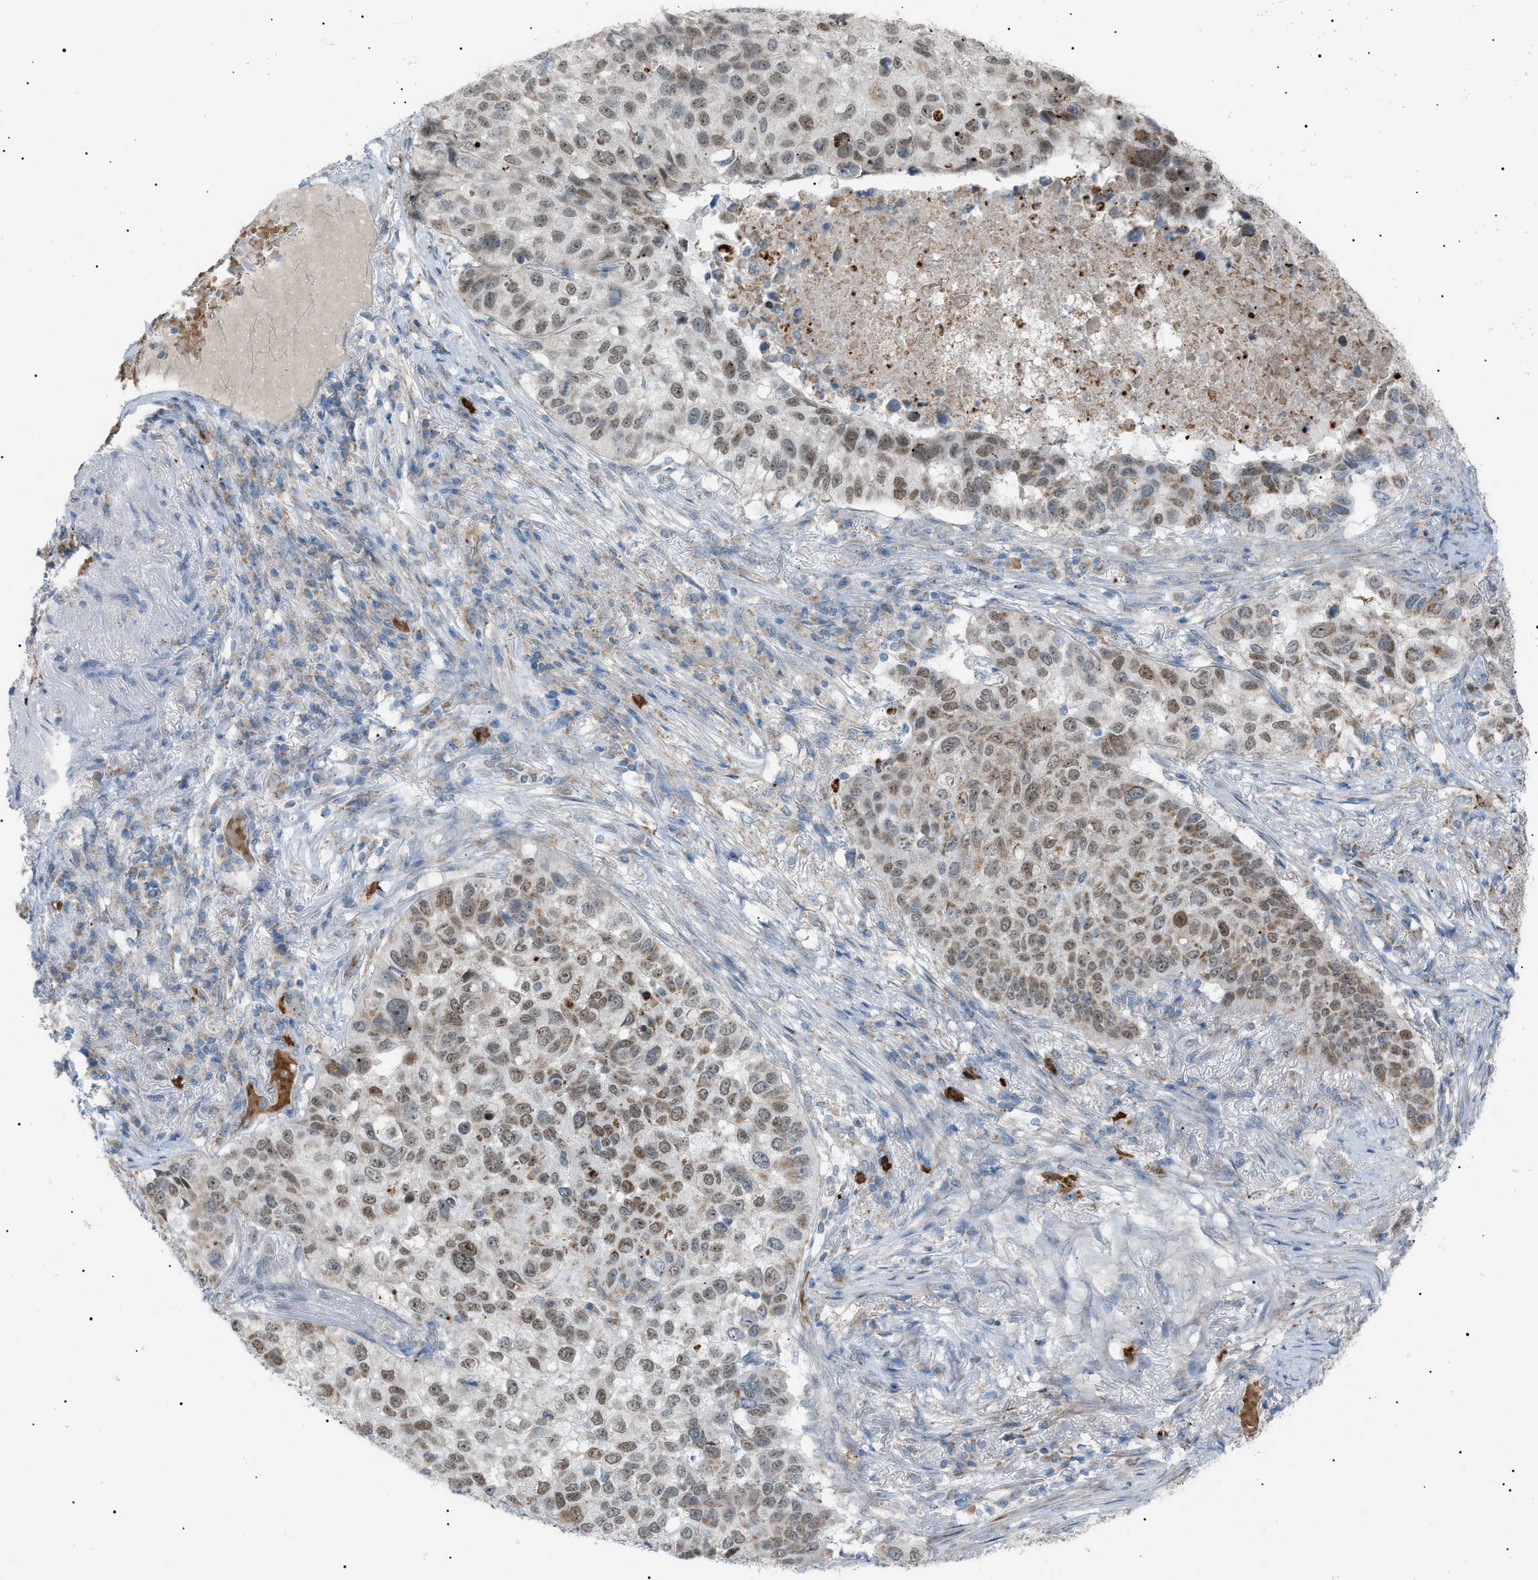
{"staining": {"intensity": "moderate", "quantity": ">75%", "location": "nuclear"}, "tissue": "lung cancer", "cell_type": "Tumor cells", "image_type": "cancer", "snomed": [{"axis": "morphology", "description": "Squamous cell carcinoma, NOS"}, {"axis": "topography", "description": "Lung"}], "caption": "Immunohistochemistry (IHC) histopathology image of neoplastic tissue: squamous cell carcinoma (lung) stained using IHC displays medium levels of moderate protein expression localized specifically in the nuclear of tumor cells, appearing as a nuclear brown color.", "gene": "ZNF516", "patient": {"sex": "male", "age": 57}}